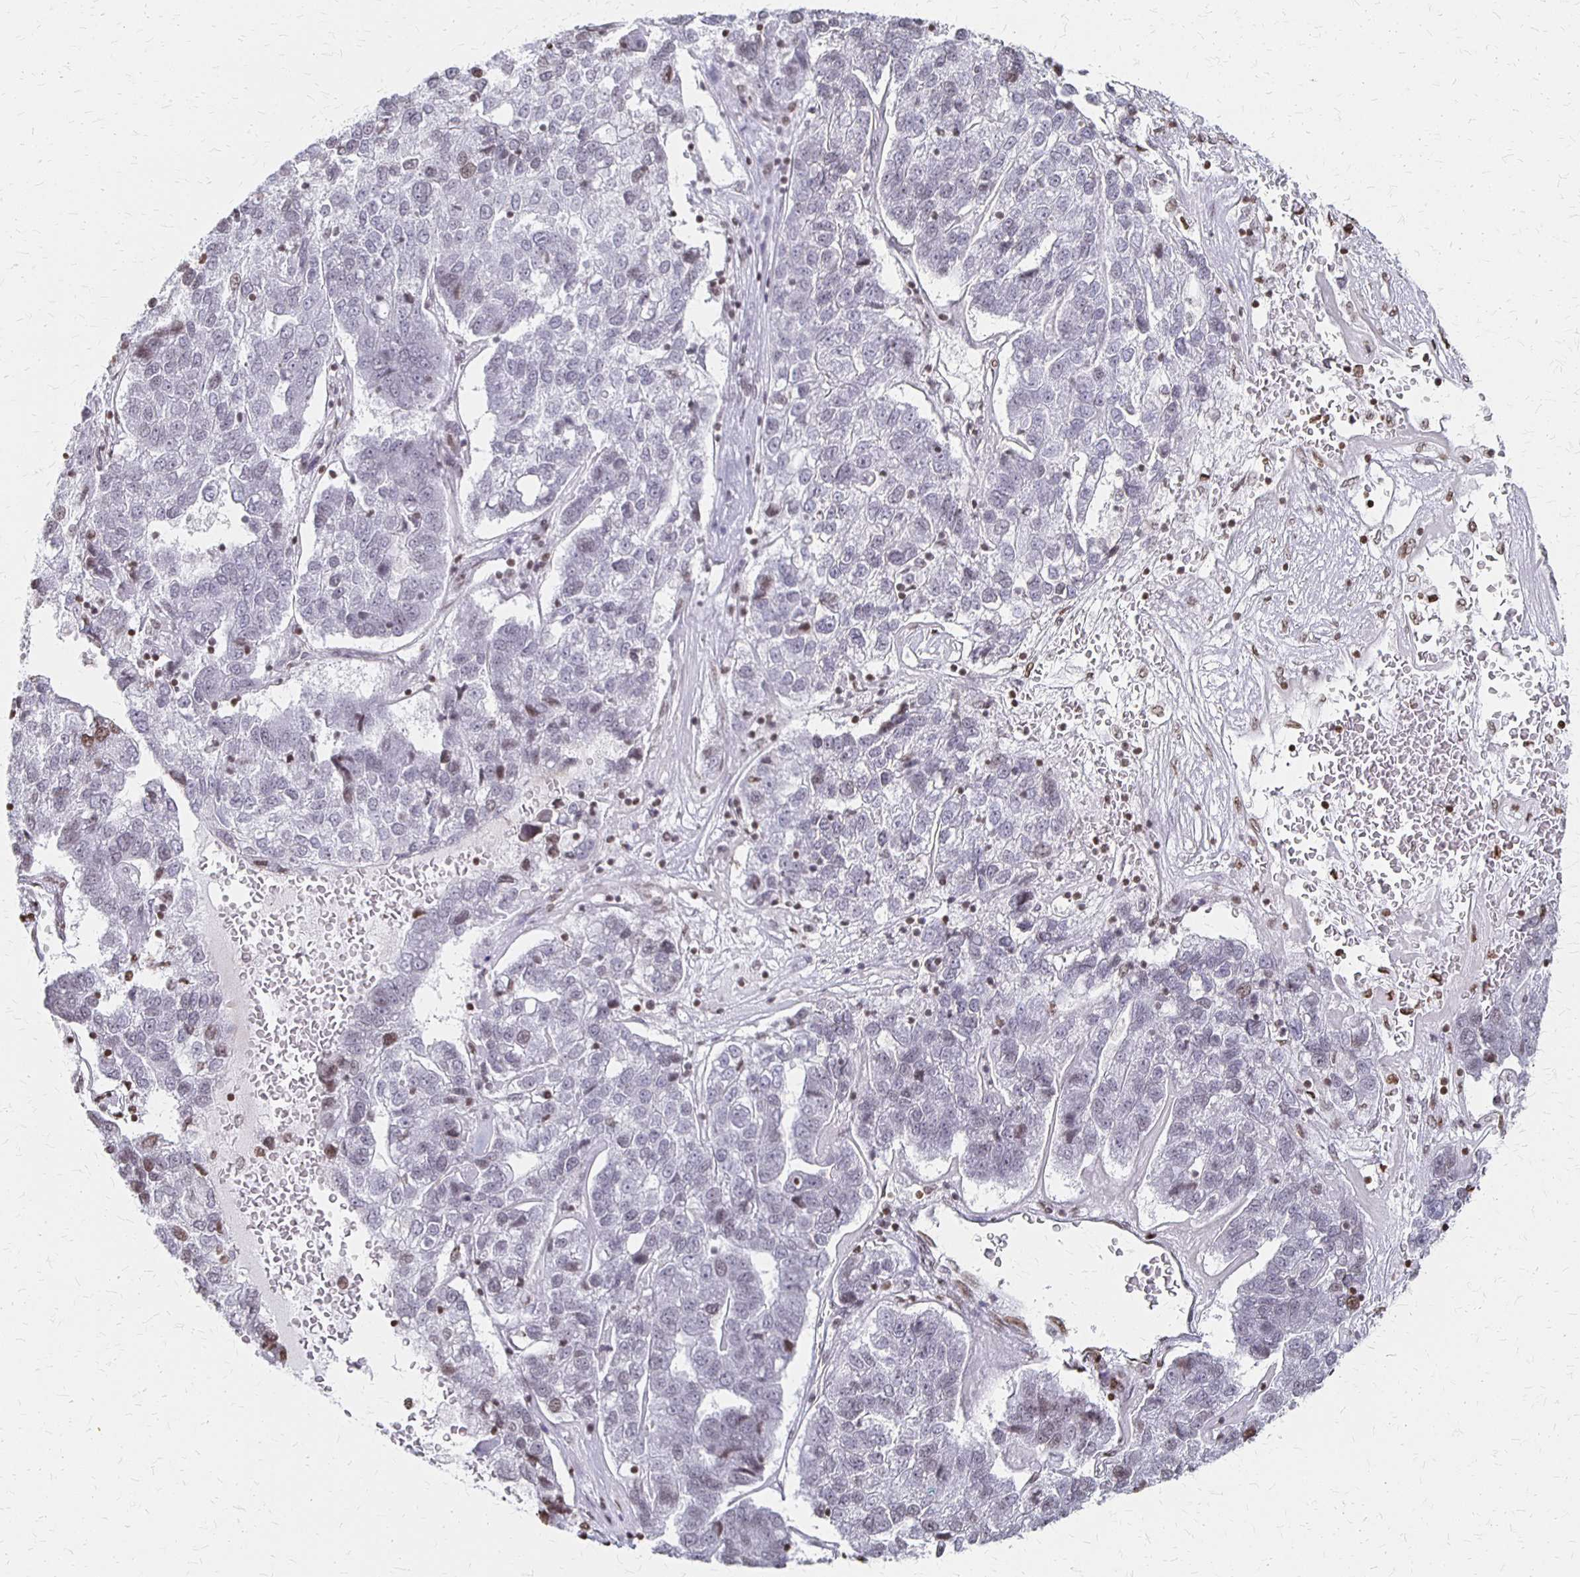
{"staining": {"intensity": "weak", "quantity": "<25%", "location": "nuclear"}, "tissue": "pancreatic cancer", "cell_type": "Tumor cells", "image_type": "cancer", "snomed": [{"axis": "morphology", "description": "Adenocarcinoma, NOS"}, {"axis": "topography", "description": "Pancreas"}], "caption": "This is an IHC histopathology image of pancreatic cancer (adenocarcinoma). There is no positivity in tumor cells.", "gene": "ZNF280C", "patient": {"sex": "female", "age": 61}}